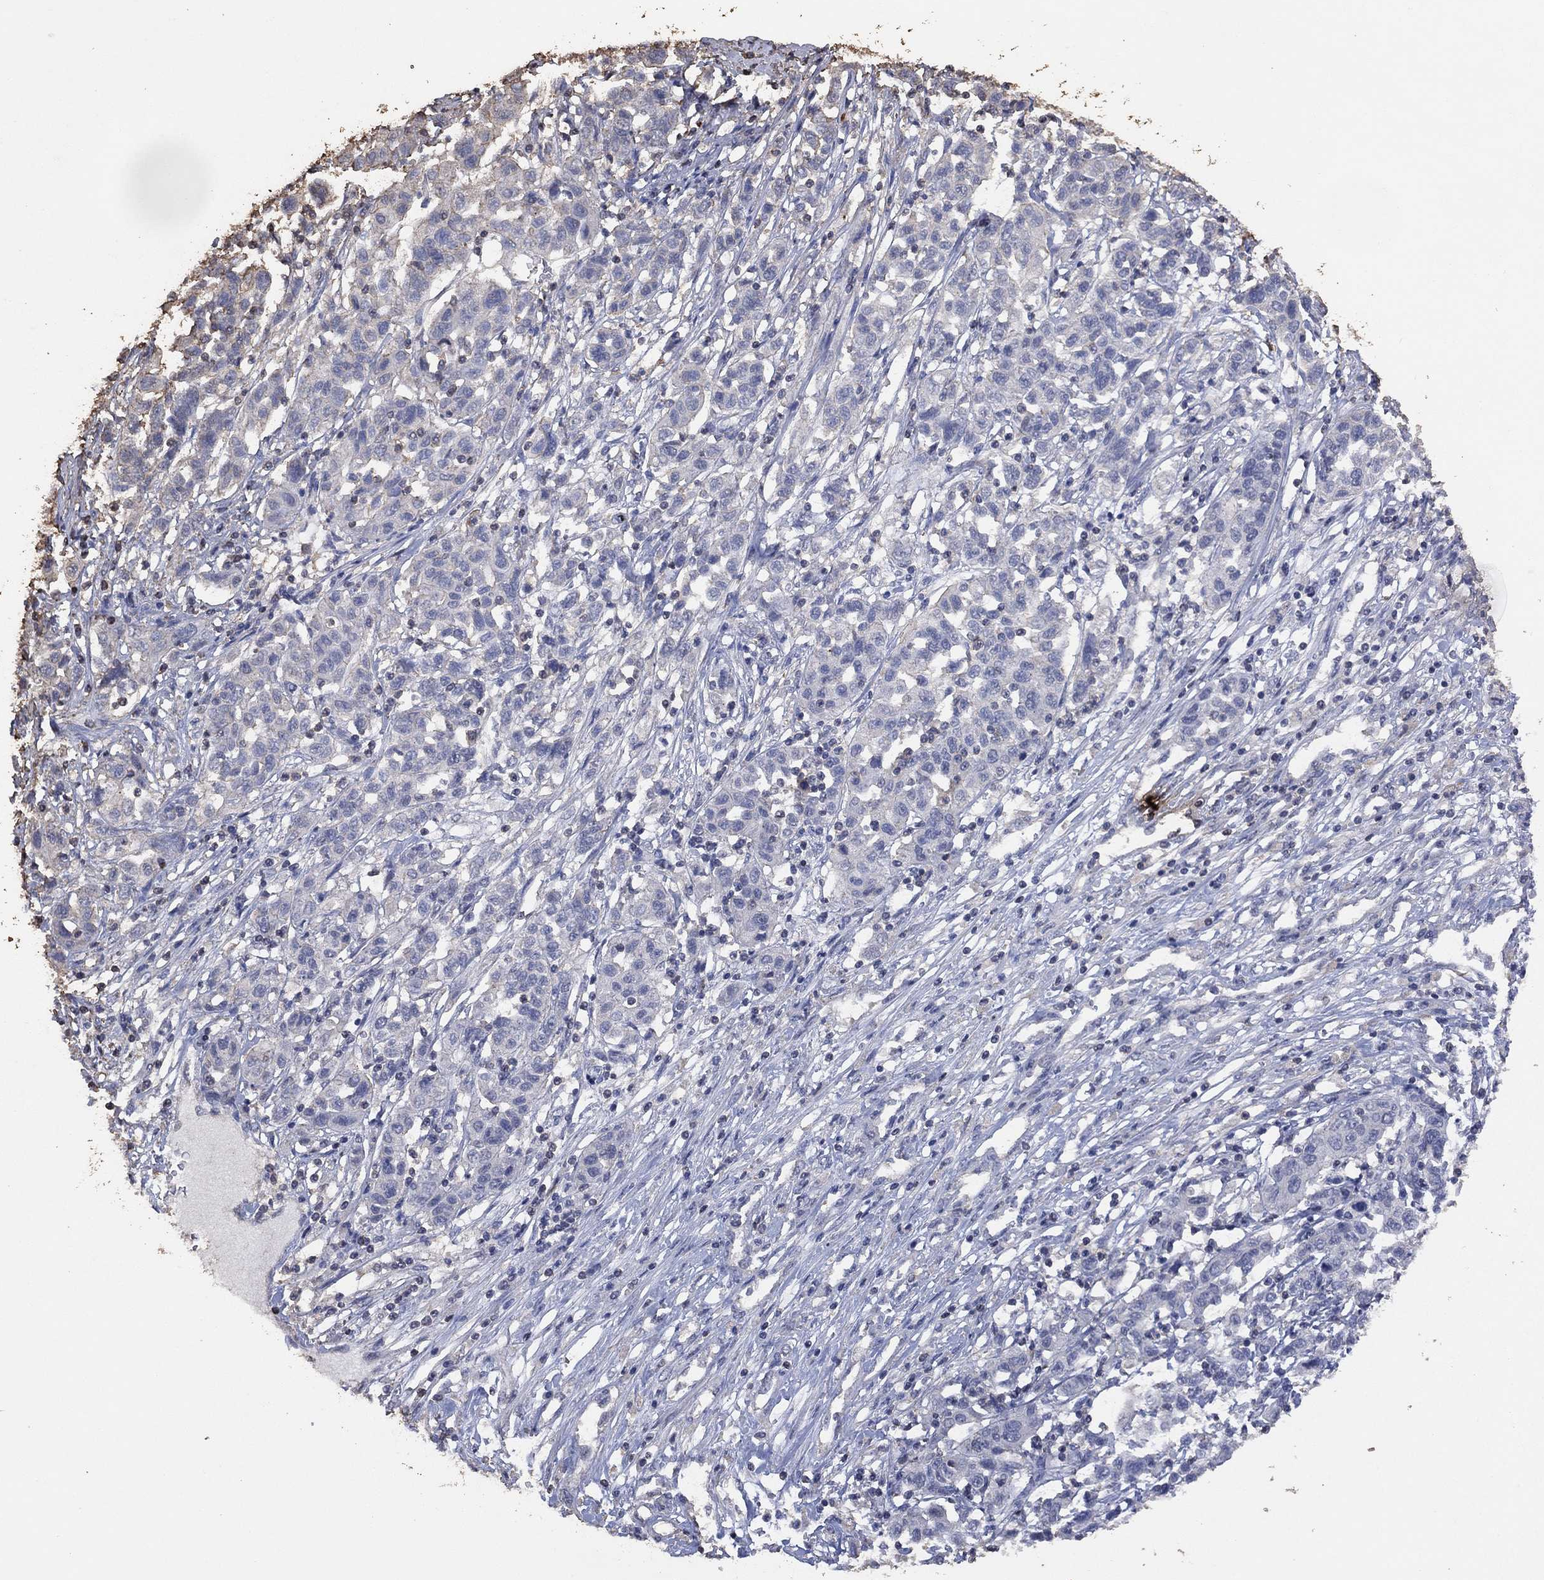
{"staining": {"intensity": "negative", "quantity": "none", "location": "none"}, "tissue": "liver cancer", "cell_type": "Tumor cells", "image_type": "cancer", "snomed": [{"axis": "morphology", "description": "Adenocarcinoma, NOS"}, {"axis": "morphology", "description": "Cholangiocarcinoma"}, {"axis": "topography", "description": "Liver"}], "caption": "DAB immunohistochemical staining of human liver cancer (adenocarcinoma) shows no significant positivity in tumor cells.", "gene": "ADPRHL1", "patient": {"sex": "male", "age": 64}}